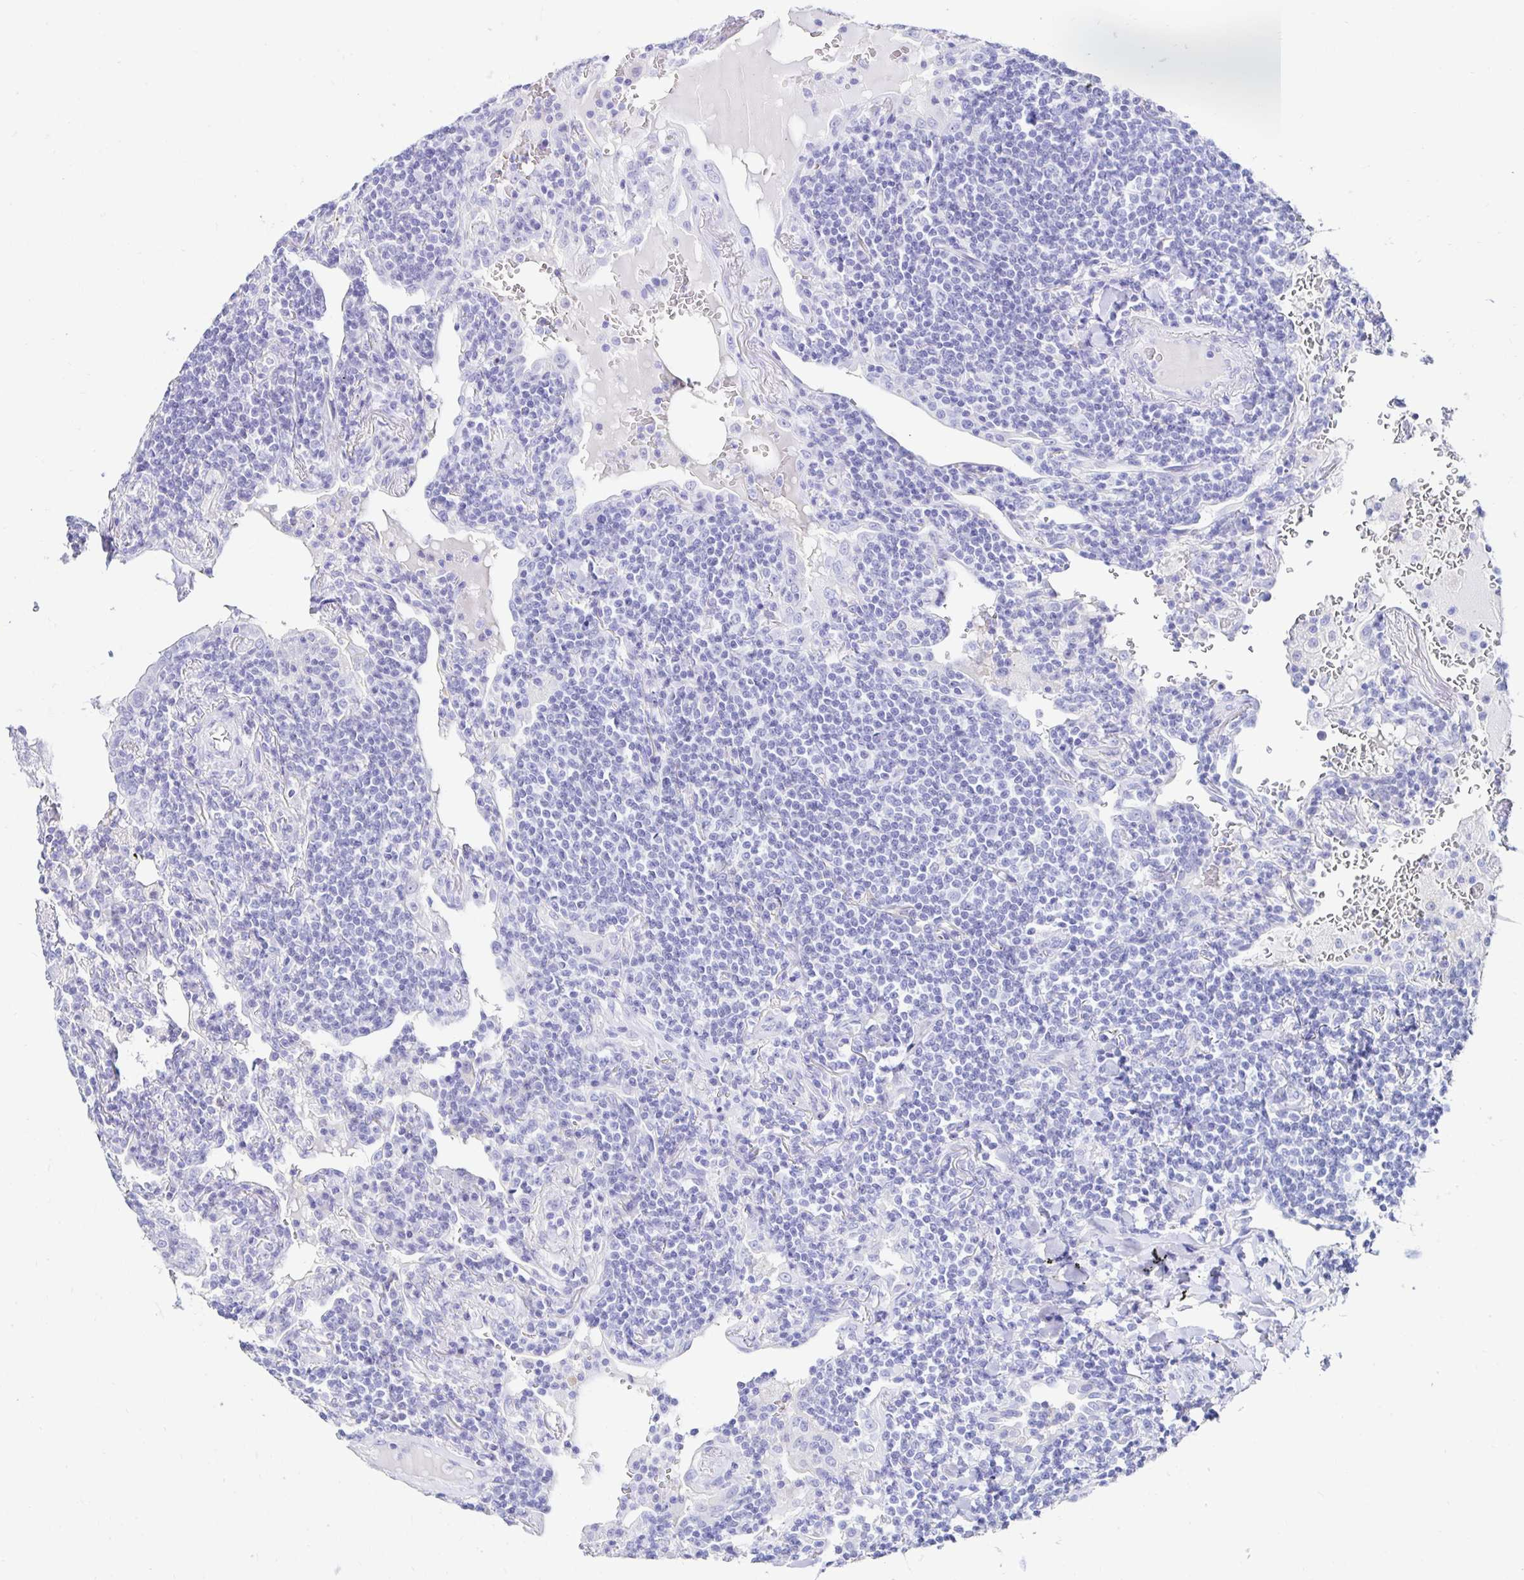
{"staining": {"intensity": "negative", "quantity": "none", "location": "none"}, "tissue": "lymphoma", "cell_type": "Tumor cells", "image_type": "cancer", "snomed": [{"axis": "morphology", "description": "Malignant lymphoma, non-Hodgkin's type, Low grade"}, {"axis": "topography", "description": "Lung"}], "caption": "Low-grade malignant lymphoma, non-Hodgkin's type stained for a protein using immunohistochemistry displays no positivity tumor cells.", "gene": "CA9", "patient": {"sex": "female", "age": 71}}